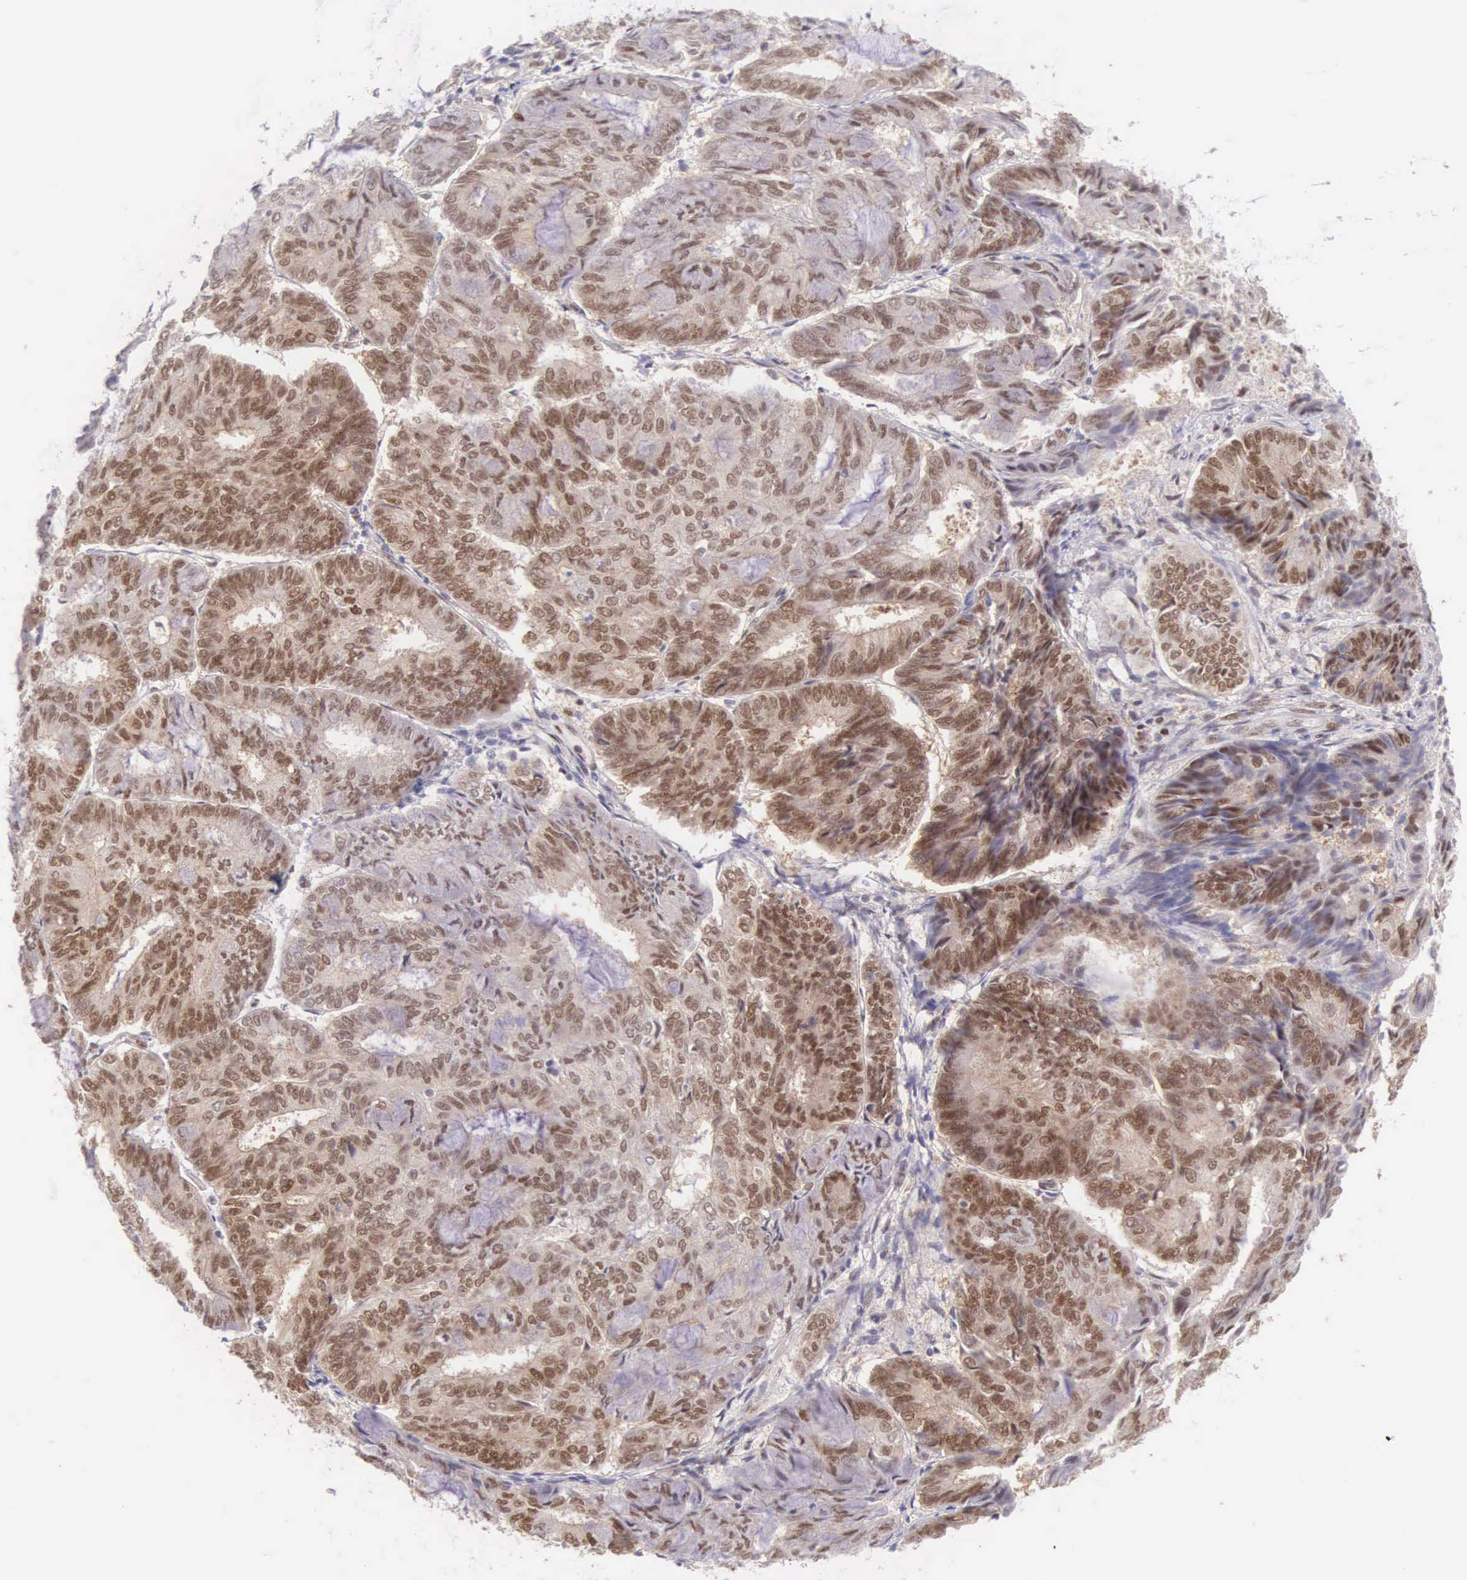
{"staining": {"intensity": "moderate", "quantity": ">75%", "location": "nuclear"}, "tissue": "endometrial cancer", "cell_type": "Tumor cells", "image_type": "cancer", "snomed": [{"axis": "morphology", "description": "Adenocarcinoma, NOS"}, {"axis": "topography", "description": "Endometrium"}], "caption": "Brown immunohistochemical staining in adenocarcinoma (endometrial) exhibits moderate nuclear staining in about >75% of tumor cells.", "gene": "CCDC117", "patient": {"sex": "female", "age": 59}}